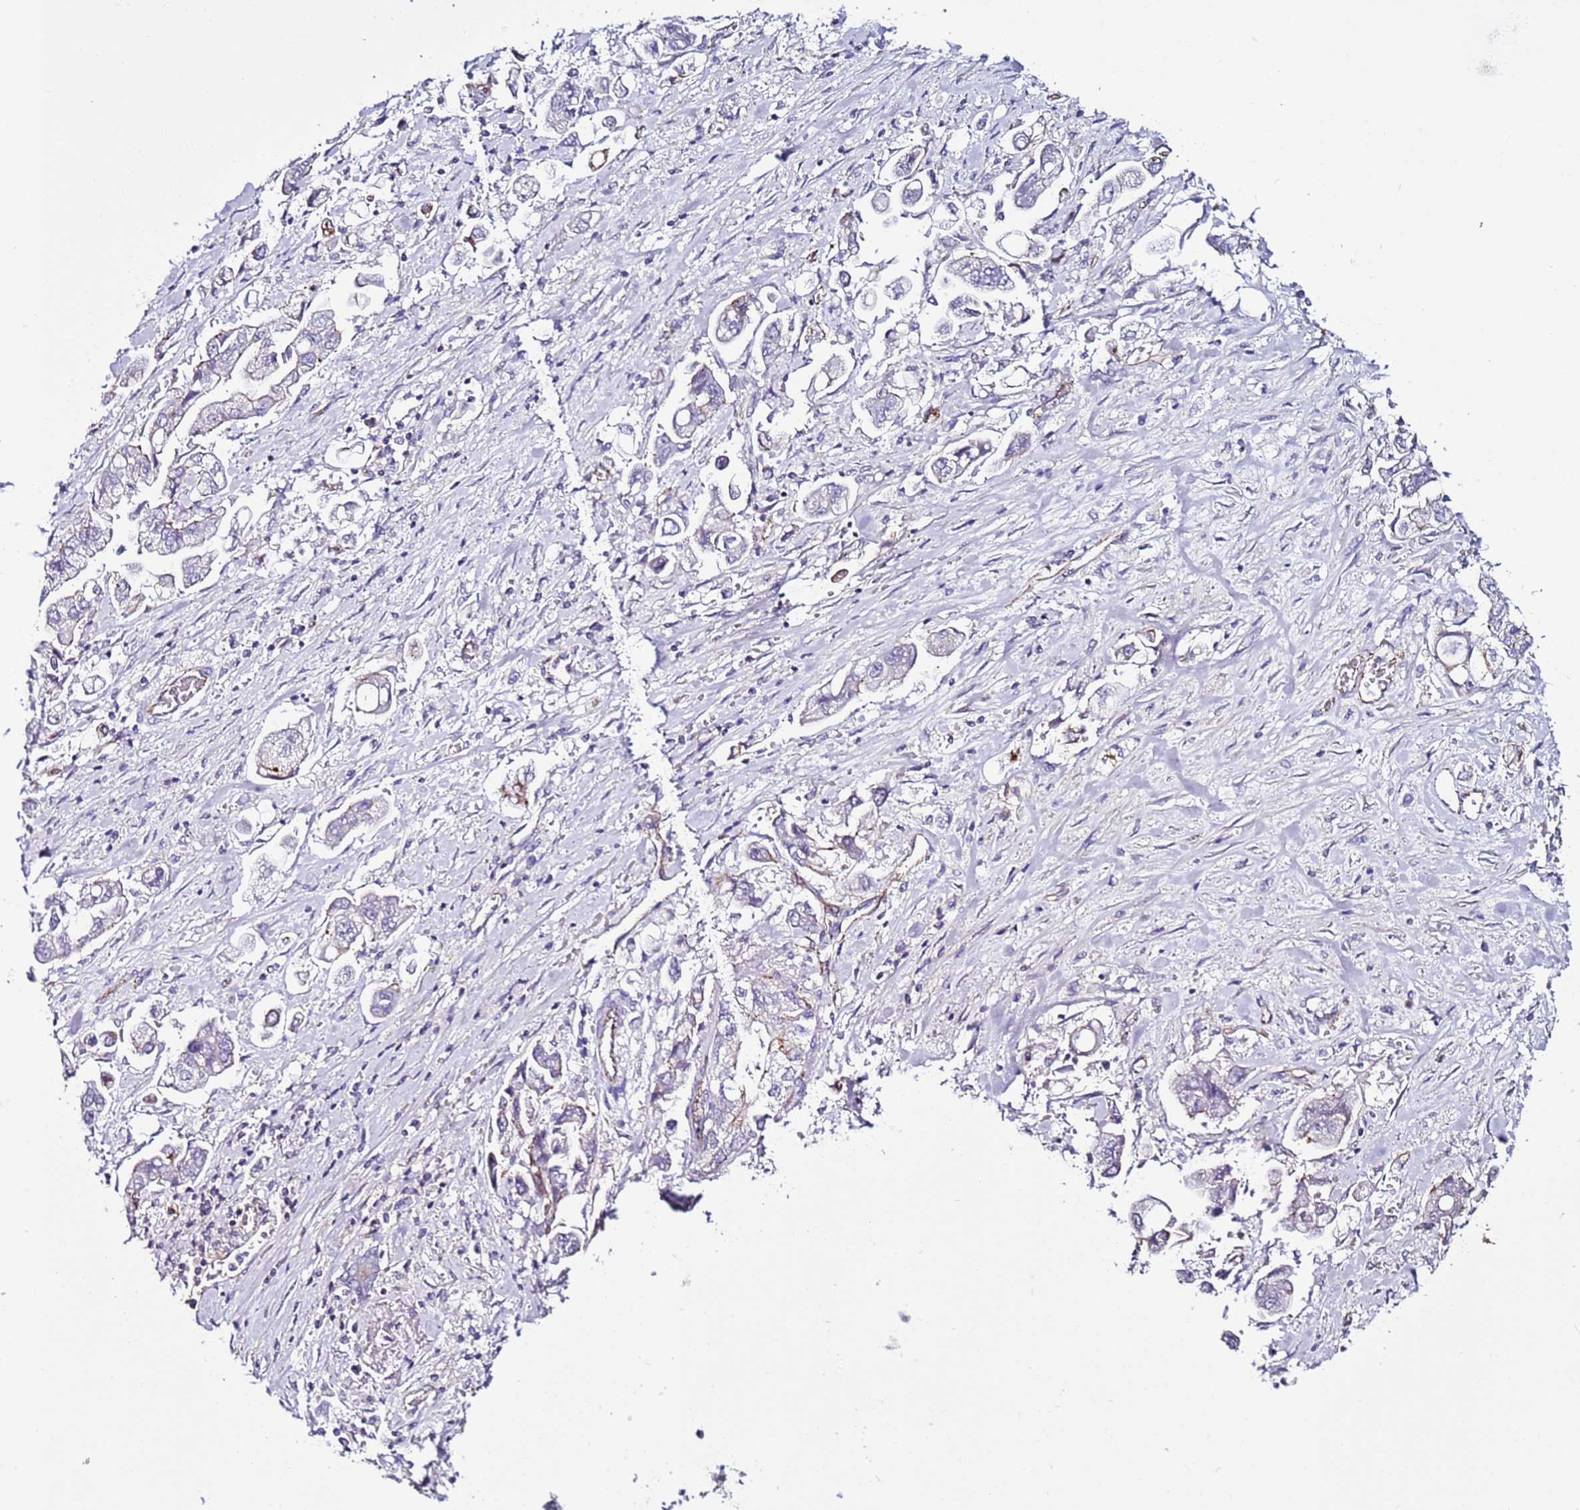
{"staining": {"intensity": "weak", "quantity": "<25%", "location": "cytoplasmic/membranous"}, "tissue": "stomach cancer", "cell_type": "Tumor cells", "image_type": "cancer", "snomed": [{"axis": "morphology", "description": "Adenocarcinoma, NOS"}, {"axis": "topography", "description": "Stomach"}], "caption": "This is a image of immunohistochemistry (IHC) staining of stomach cancer, which shows no expression in tumor cells. Brightfield microscopy of IHC stained with DAB (3,3'-diaminobenzidine) (brown) and hematoxylin (blue), captured at high magnification.", "gene": "TENM3", "patient": {"sex": "male", "age": 62}}